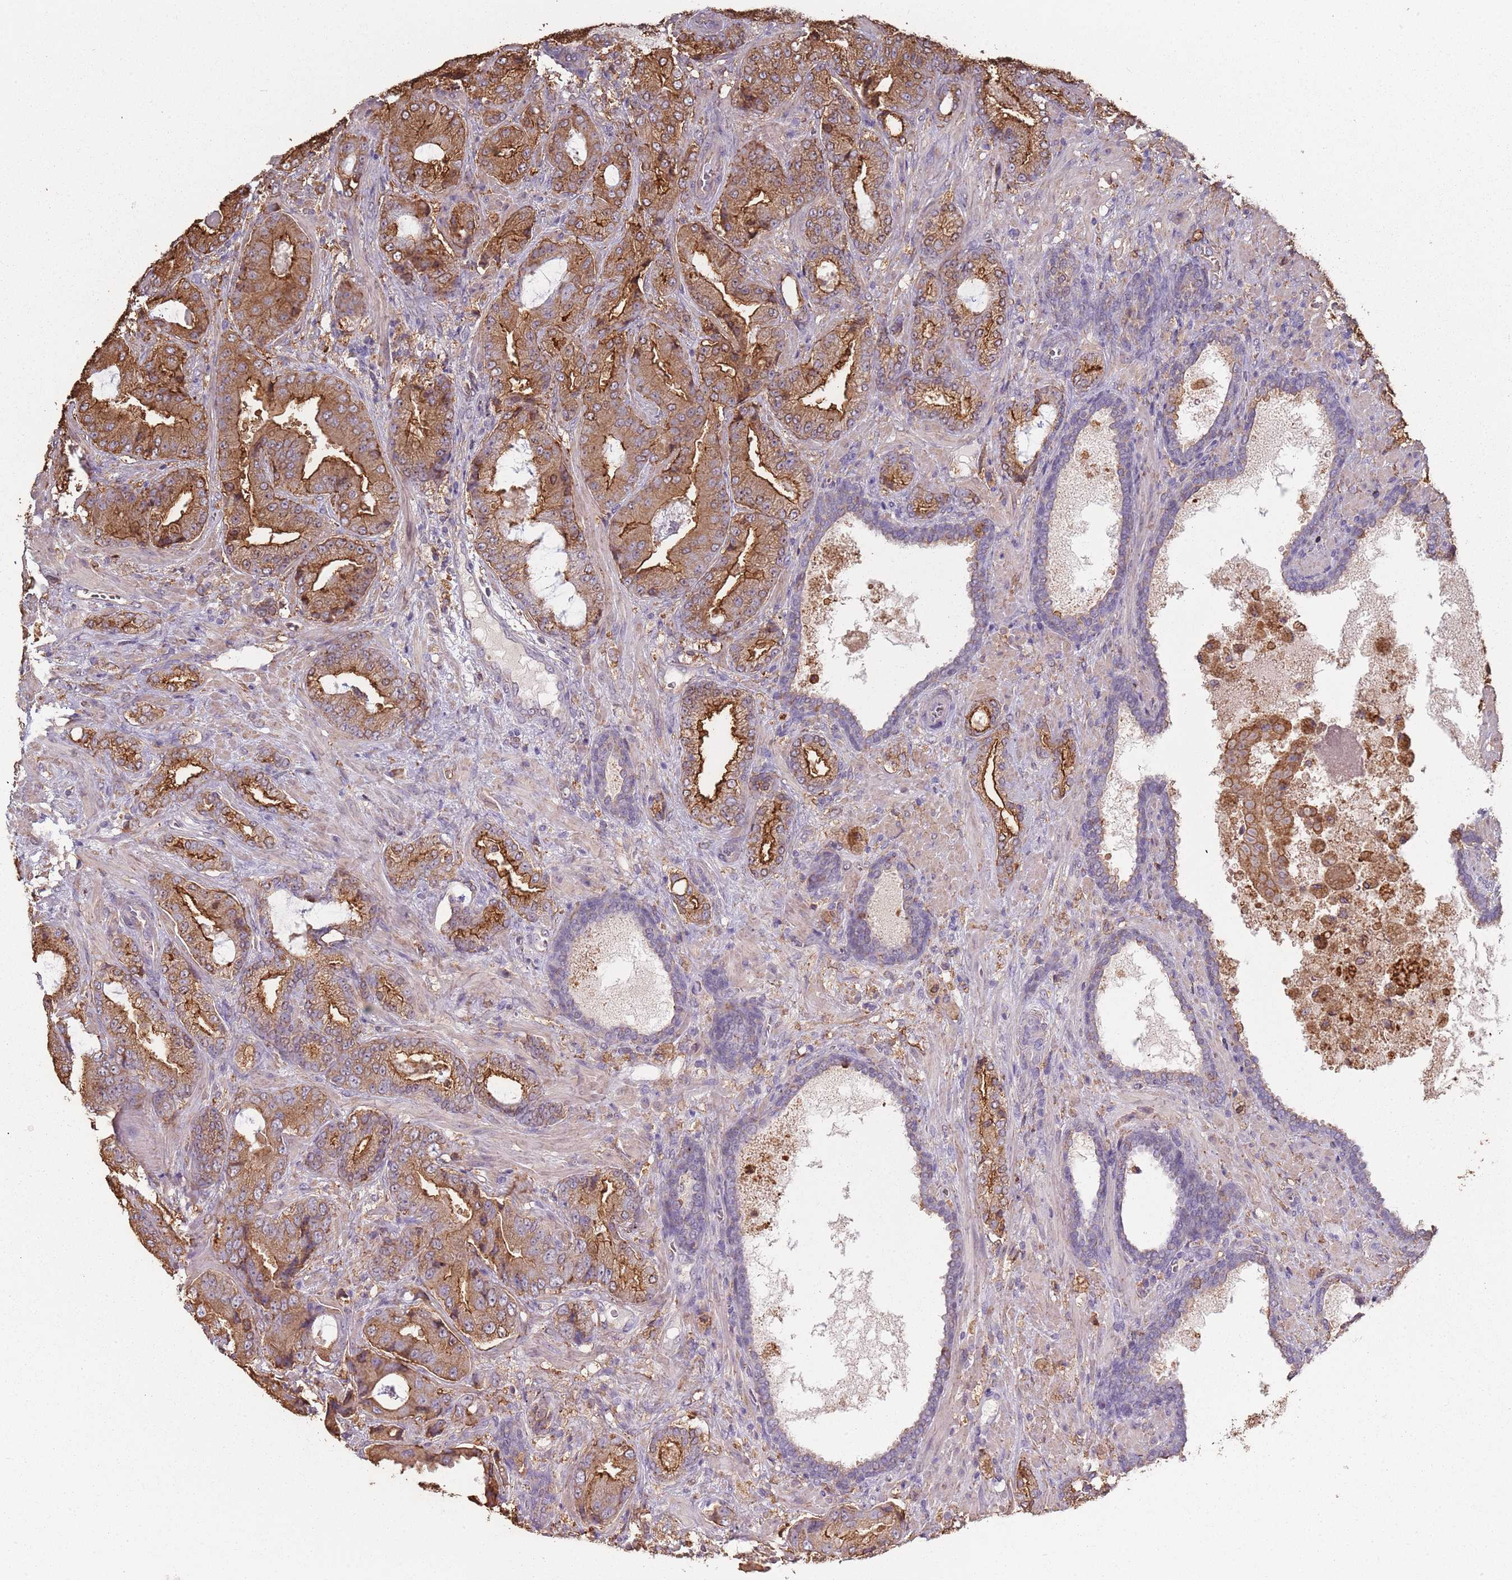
{"staining": {"intensity": "moderate", "quantity": ">75%", "location": "cytoplasmic/membranous"}, "tissue": "prostate cancer", "cell_type": "Tumor cells", "image_type": "cancer", "snomed": [{"axis": "morphology", "description": "Adenocarcinoma, High grade"}, {"axis": "topography", "description": "Prostate"}], "caption": "Human prostate cancer (high-grade adenocarcinoma) stained with a brown dye demonstrates moderate cytoplasmic/membranous positive expression in approximately >75% of tumor cells.", "gene": "ATOSB", "patient": {"sex": "male", "age": 68}}